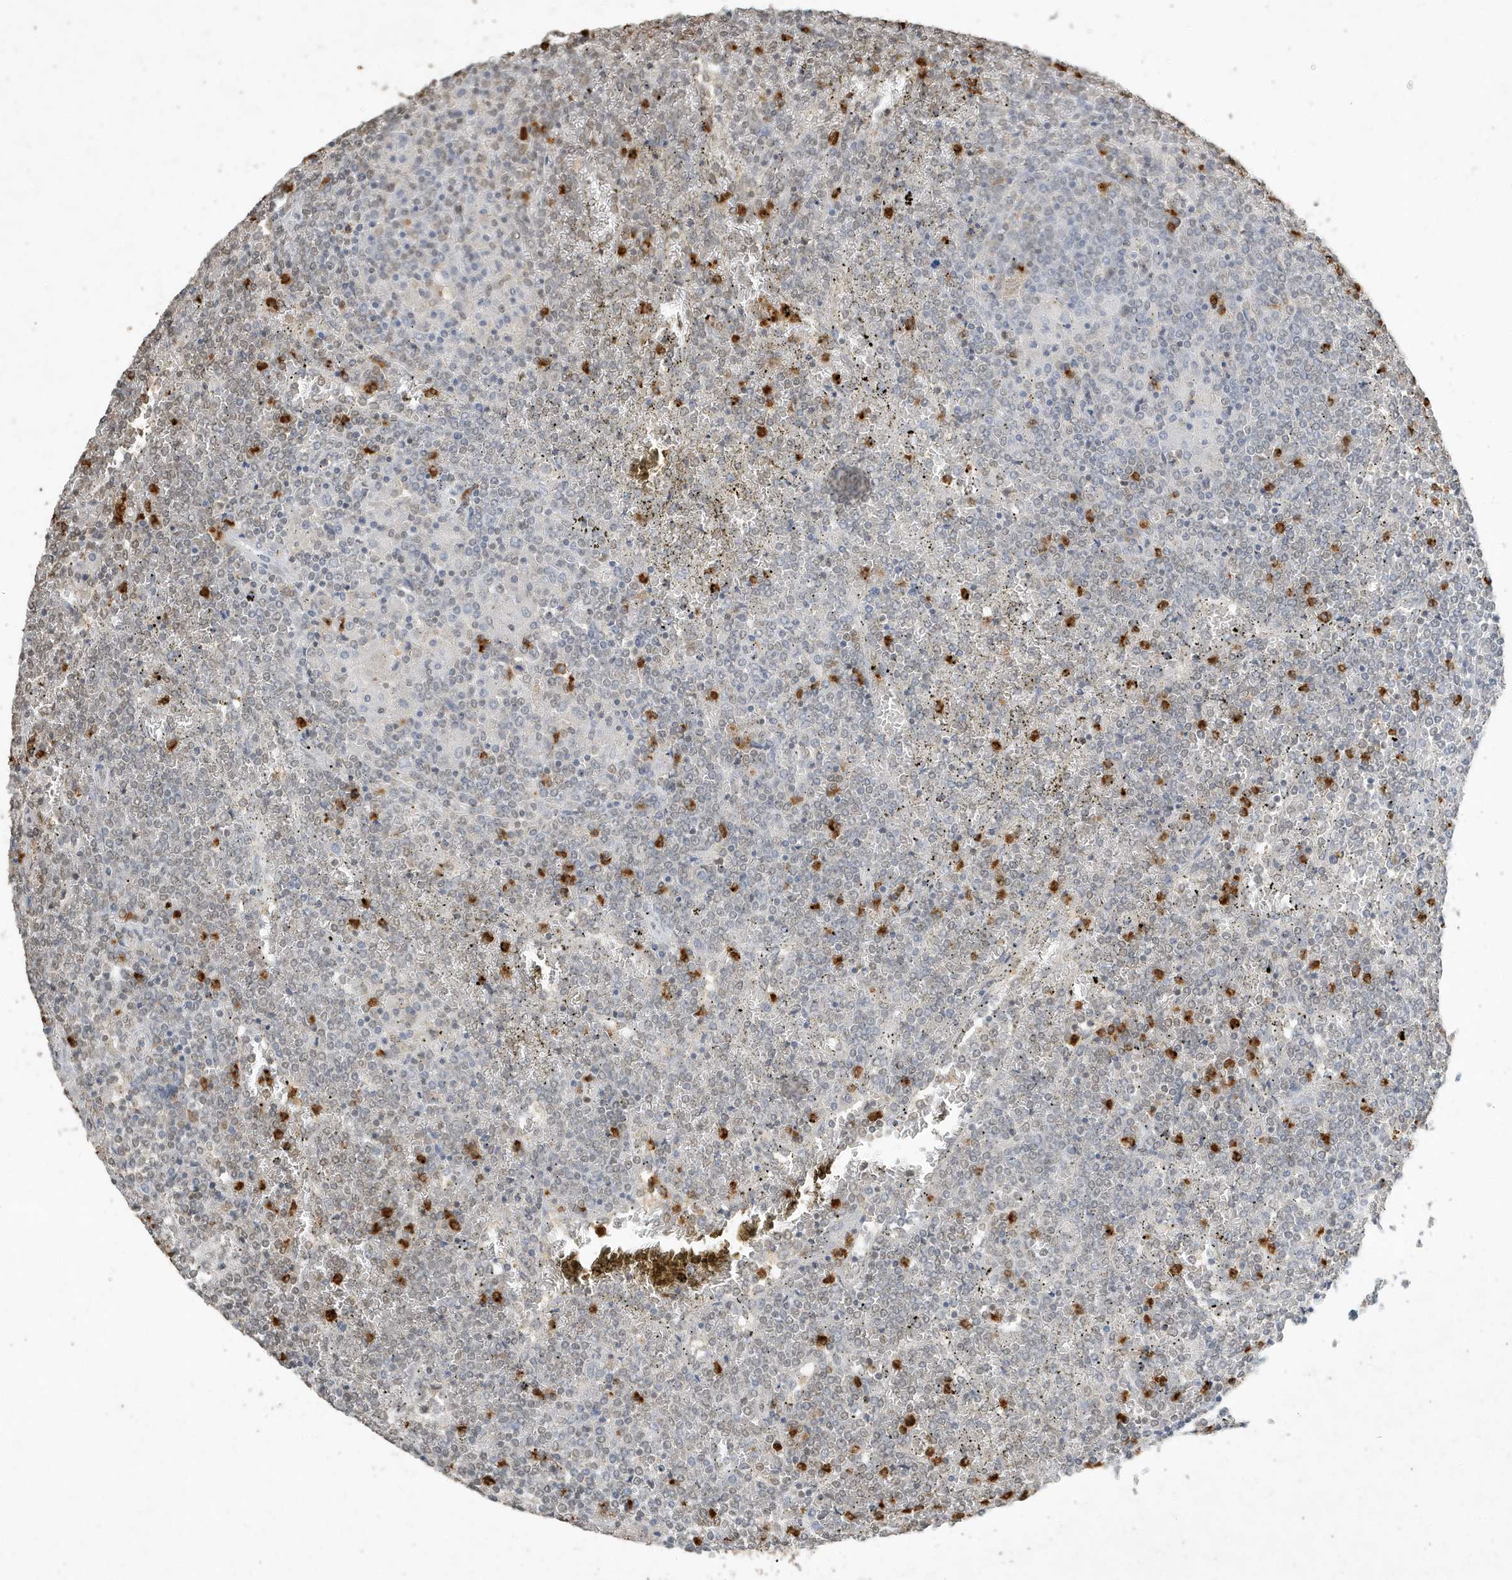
{"staining": {"intensity": "negative", "quantity": "none", "location": "none"}, "tissue": "lymphoma", "cell_type": "Tumor cells", "image_type": "cancer", "snomed": [{"axis": "morphology", "description": "Malignant lymphoma, non-Hodgkin's type, Low grade"}, {"axis": "topography", "description": "Spleen"}], "caption": "Immunohistochemistry (IHC) micrograph of neoplastic tissue: lymphoma stained with DAB (3,3'-diaminobenzidine) exhibits no significant protein expression in tumor cells.", "gene": "DEFA1", "patient": {"sex": "female", "age": 19}}